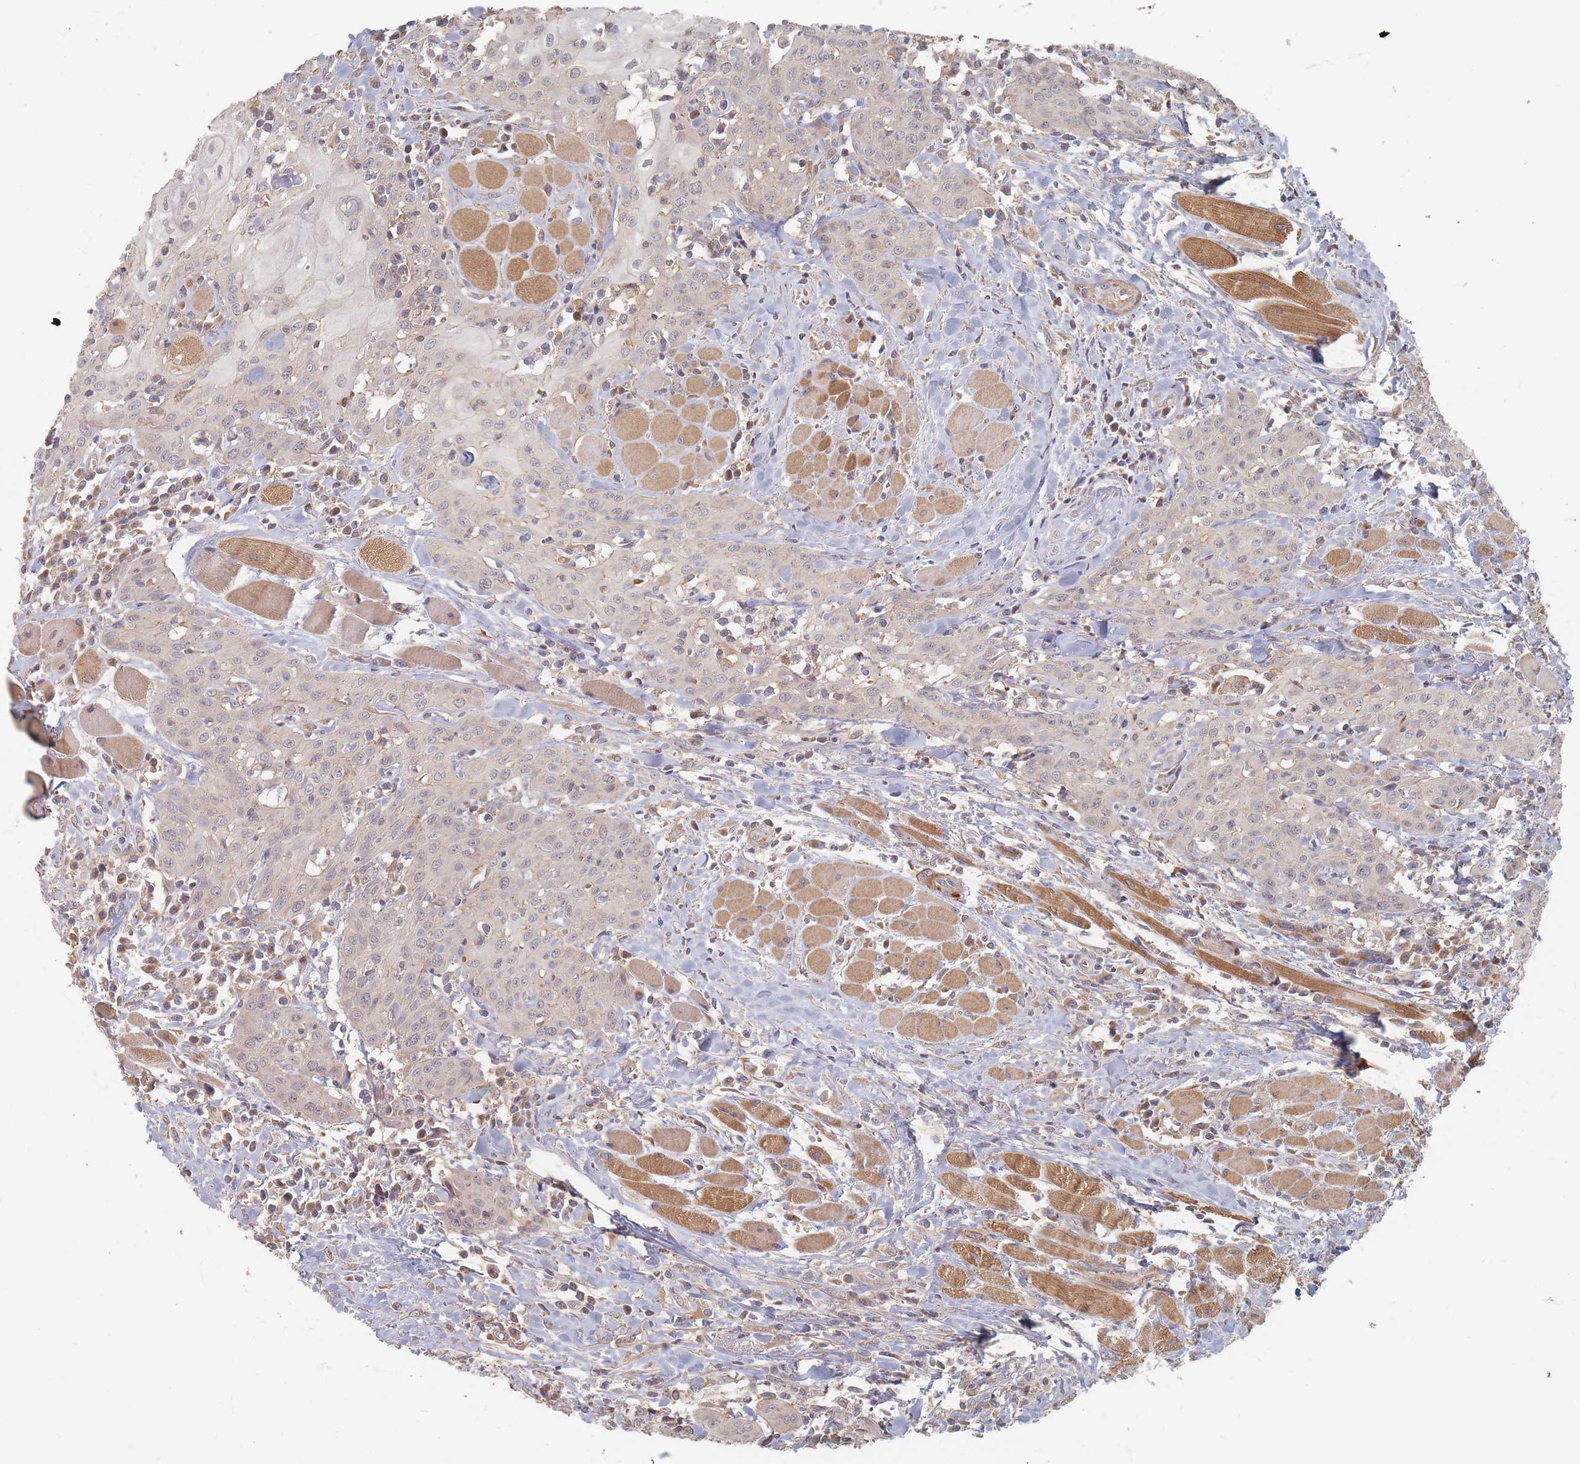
{"staining": {"intensity": "negative", "quantity": "none", "location": "none"}, "tissue": "head and neck cancer", "cell_type": "Tumor cells", "image_type": "cancer", "snomed": [{"axis": "morphology", "description": "Squamous cell carcinoma, NOS"}, {"axis": "topography", "description": "Oral tissue"}, {"axis": "topography", "description": "Head-Neck"}], "caption": "A micrograph of head and neck squamous cell carcinoma stained for a protein shows no brown staining in tumor cells.", "gene": "GLE1", "patient": {"sex": "female", "age": 70}}